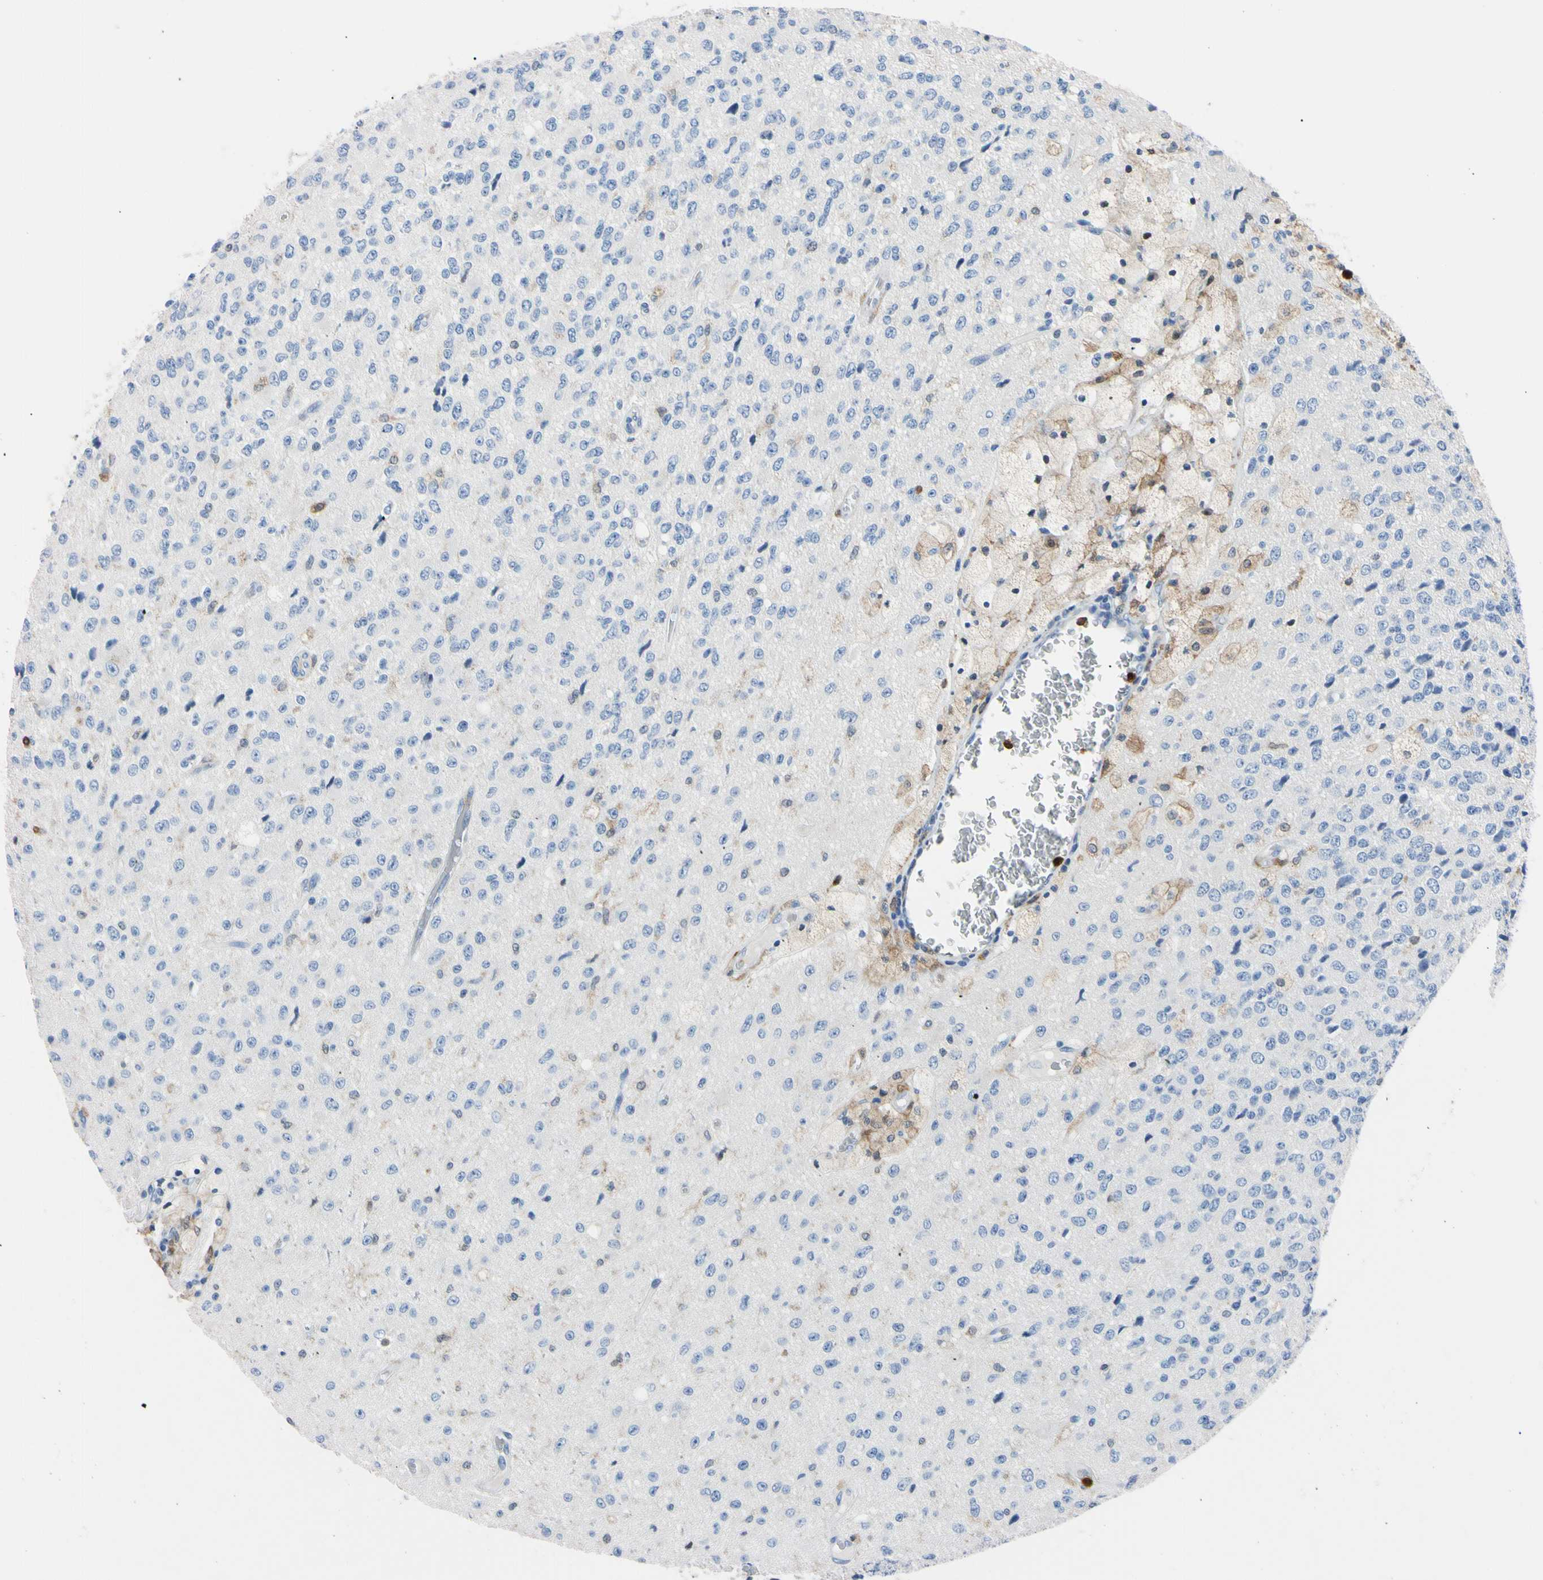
{"staining": {"intensity": "negative", "quantity": "none", "location": "none"}, "tissue": "glioma", "cell_type": "Tumor cells", "image_type": "cancer", "snomed": [{"axis": "morphology", "description": "Glioma, malignant, High grade"}, {"axis": "topography", "description": "pancreas cauda"}], "caption": "Malignant high-grade glioma was stained to show a protein in brown. There is no significant positivity in tumor cells.", "gene": "NCF4", "patient": {"sex": "male", "age": 60}}